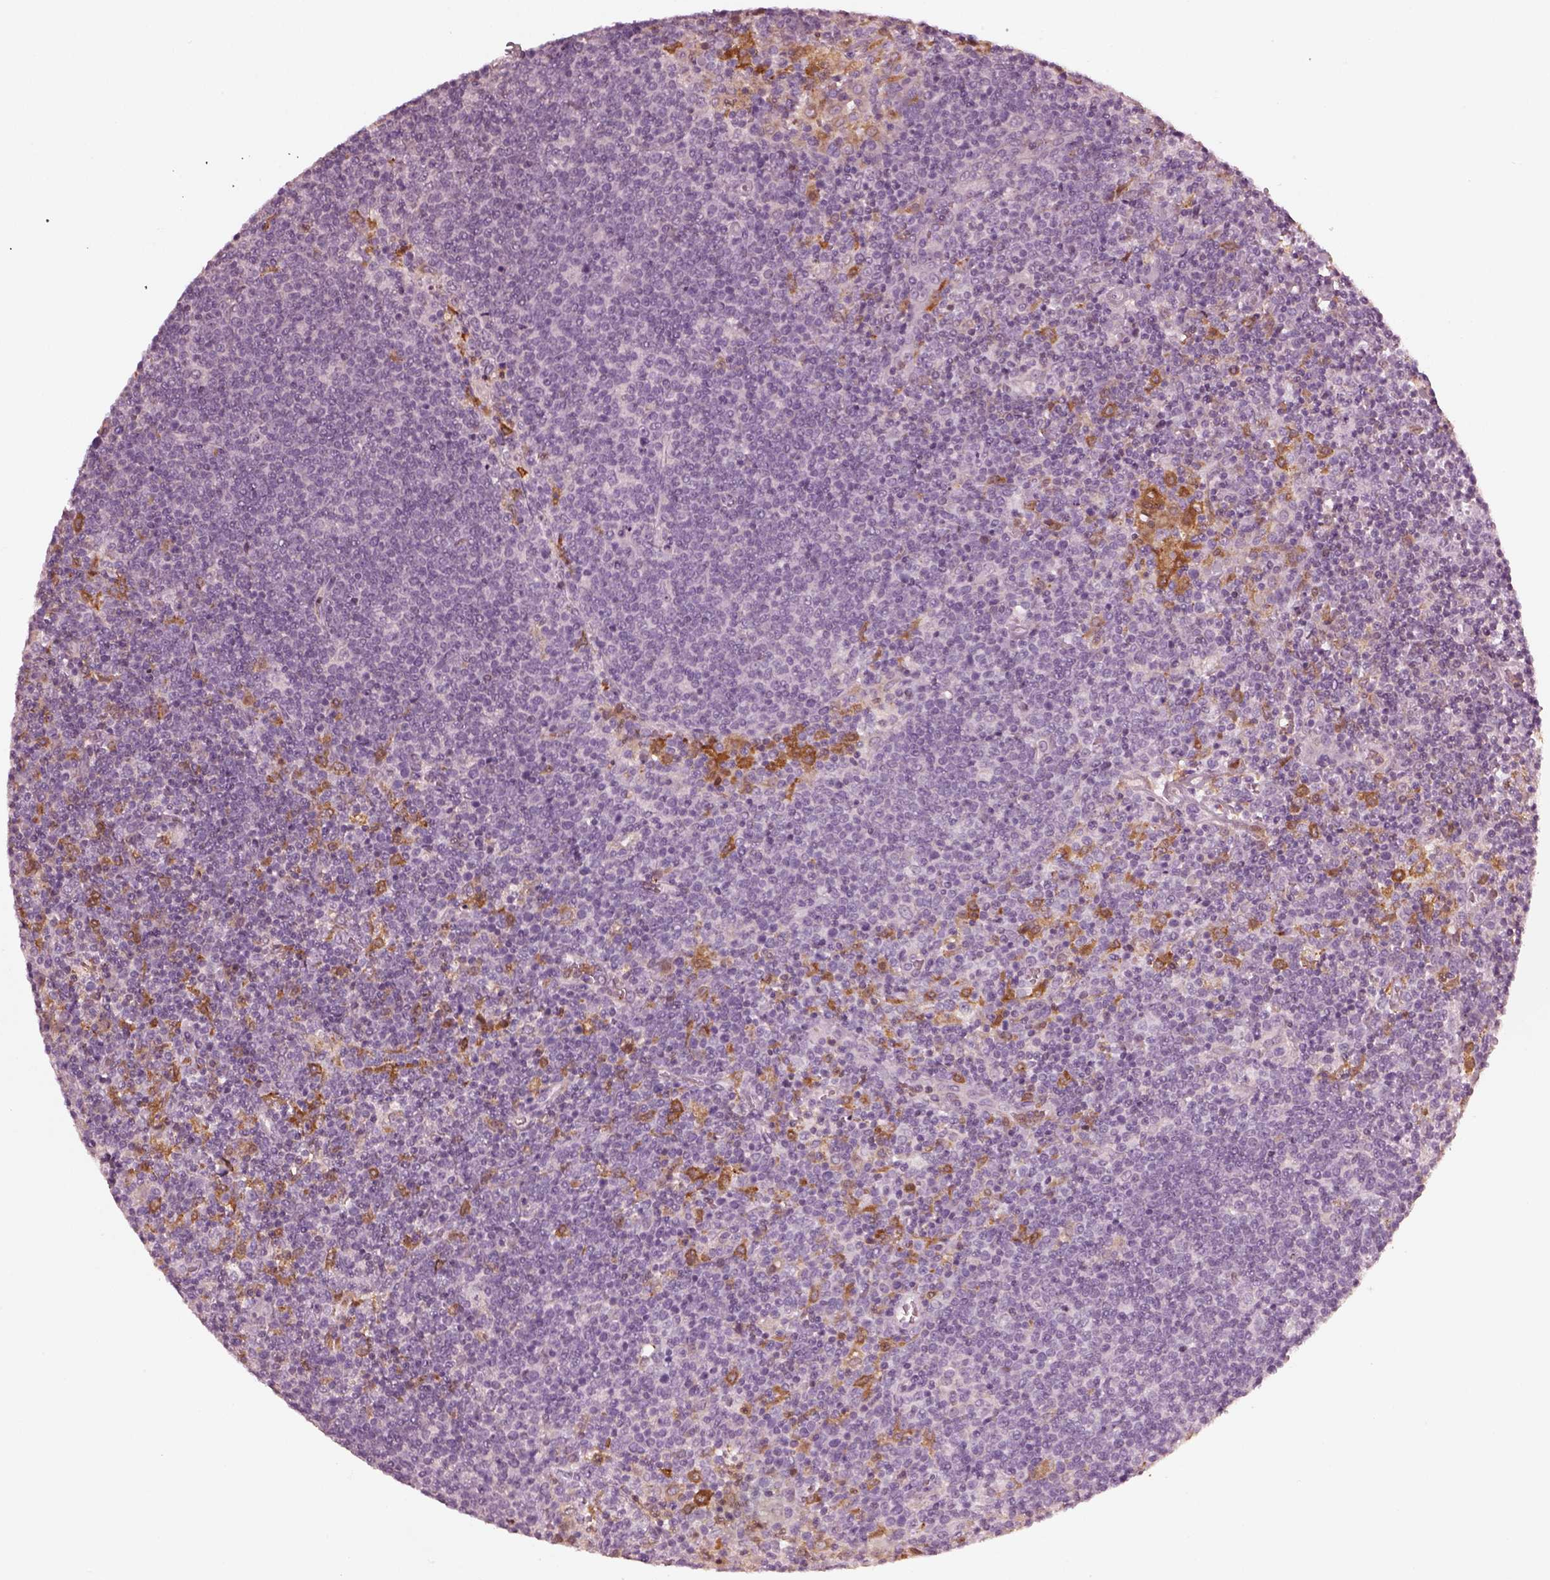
{"staining": {"intensity": "negative", "quantity": "none", "location": "none"}, "tissue": "lymphoma", "cell_type": "Tumor cells", "image_type": "cancer", "snomed": [{"axis": "morphology", "description": "Malignant lymphoma, non-Hodgkin's type, High grade"}, {"axis": "topography", "description": "Lymph node"}], "caption": "An immunohistochemistry histopathology image of malignant lymphoma, non-Hodgkin's type (high-grade) is shown. There is no staining in tumor cells of malignant lymphoma, non-Hodgkin's type (high-grade).", "gene": "PSTPIP2", "patient": {"sex": "male", "age": 61}}